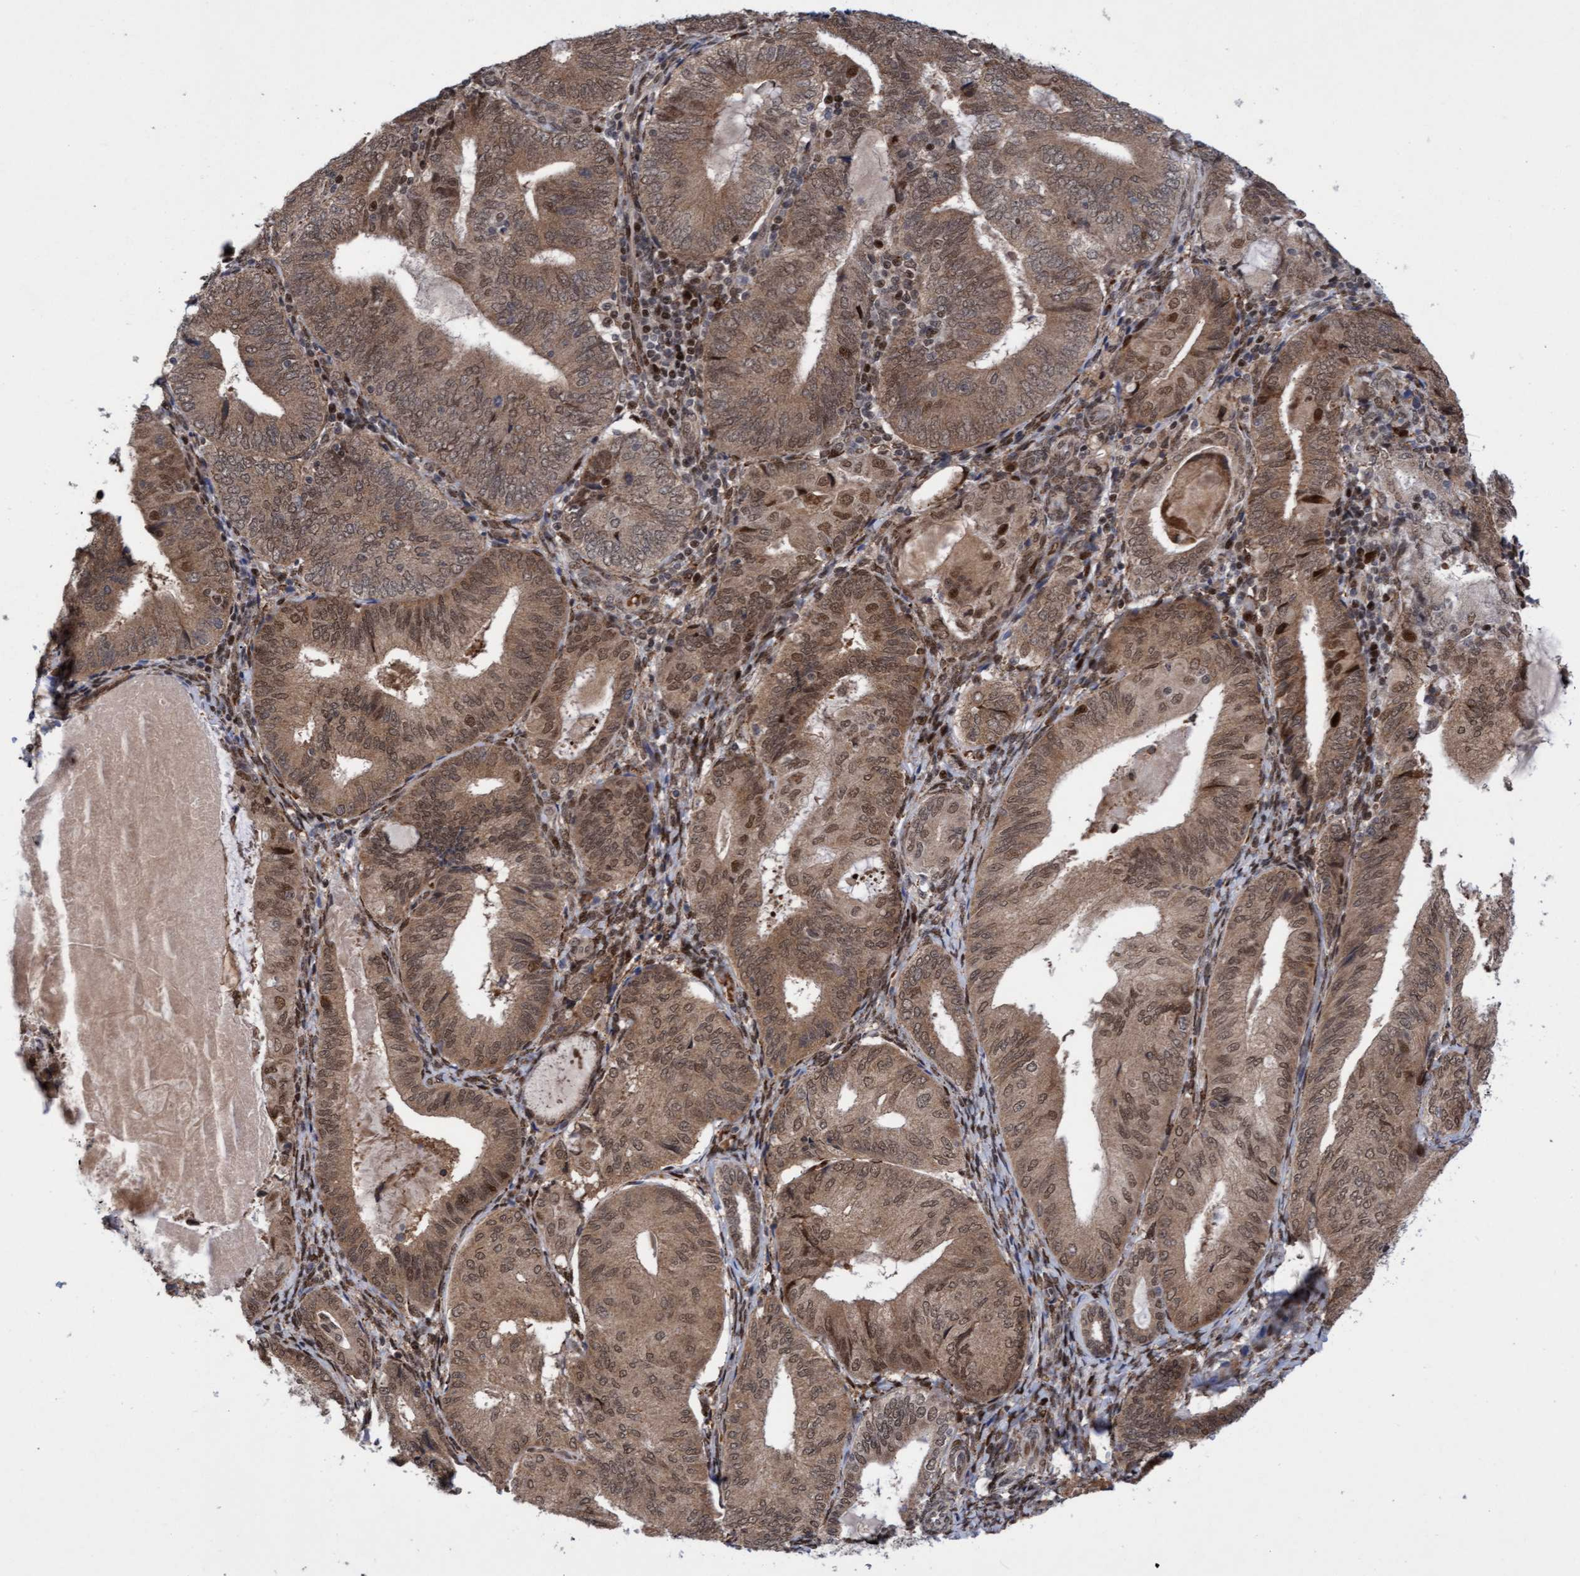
{"staining": {"intensity": "moderate", "quantity": ">75%", "location": "cytoplasmic/membranous,nuclear"}, "tissue": "endometrial cancer", "cell_type": "Tumor cells", "image_type": "cancer", "snomed": [{"axis": "morphology", "description": "Adenocarcinoma, NOS"}, {"axis": "topography", "description": "Endometrium"}], "caption": "Human endometrial cancer (adenocarcinoma) stained with a protein marker shows moderate staining in tumor cells.", "gene": "TANC2", "patient": {"sex": "female", "age": 81}}